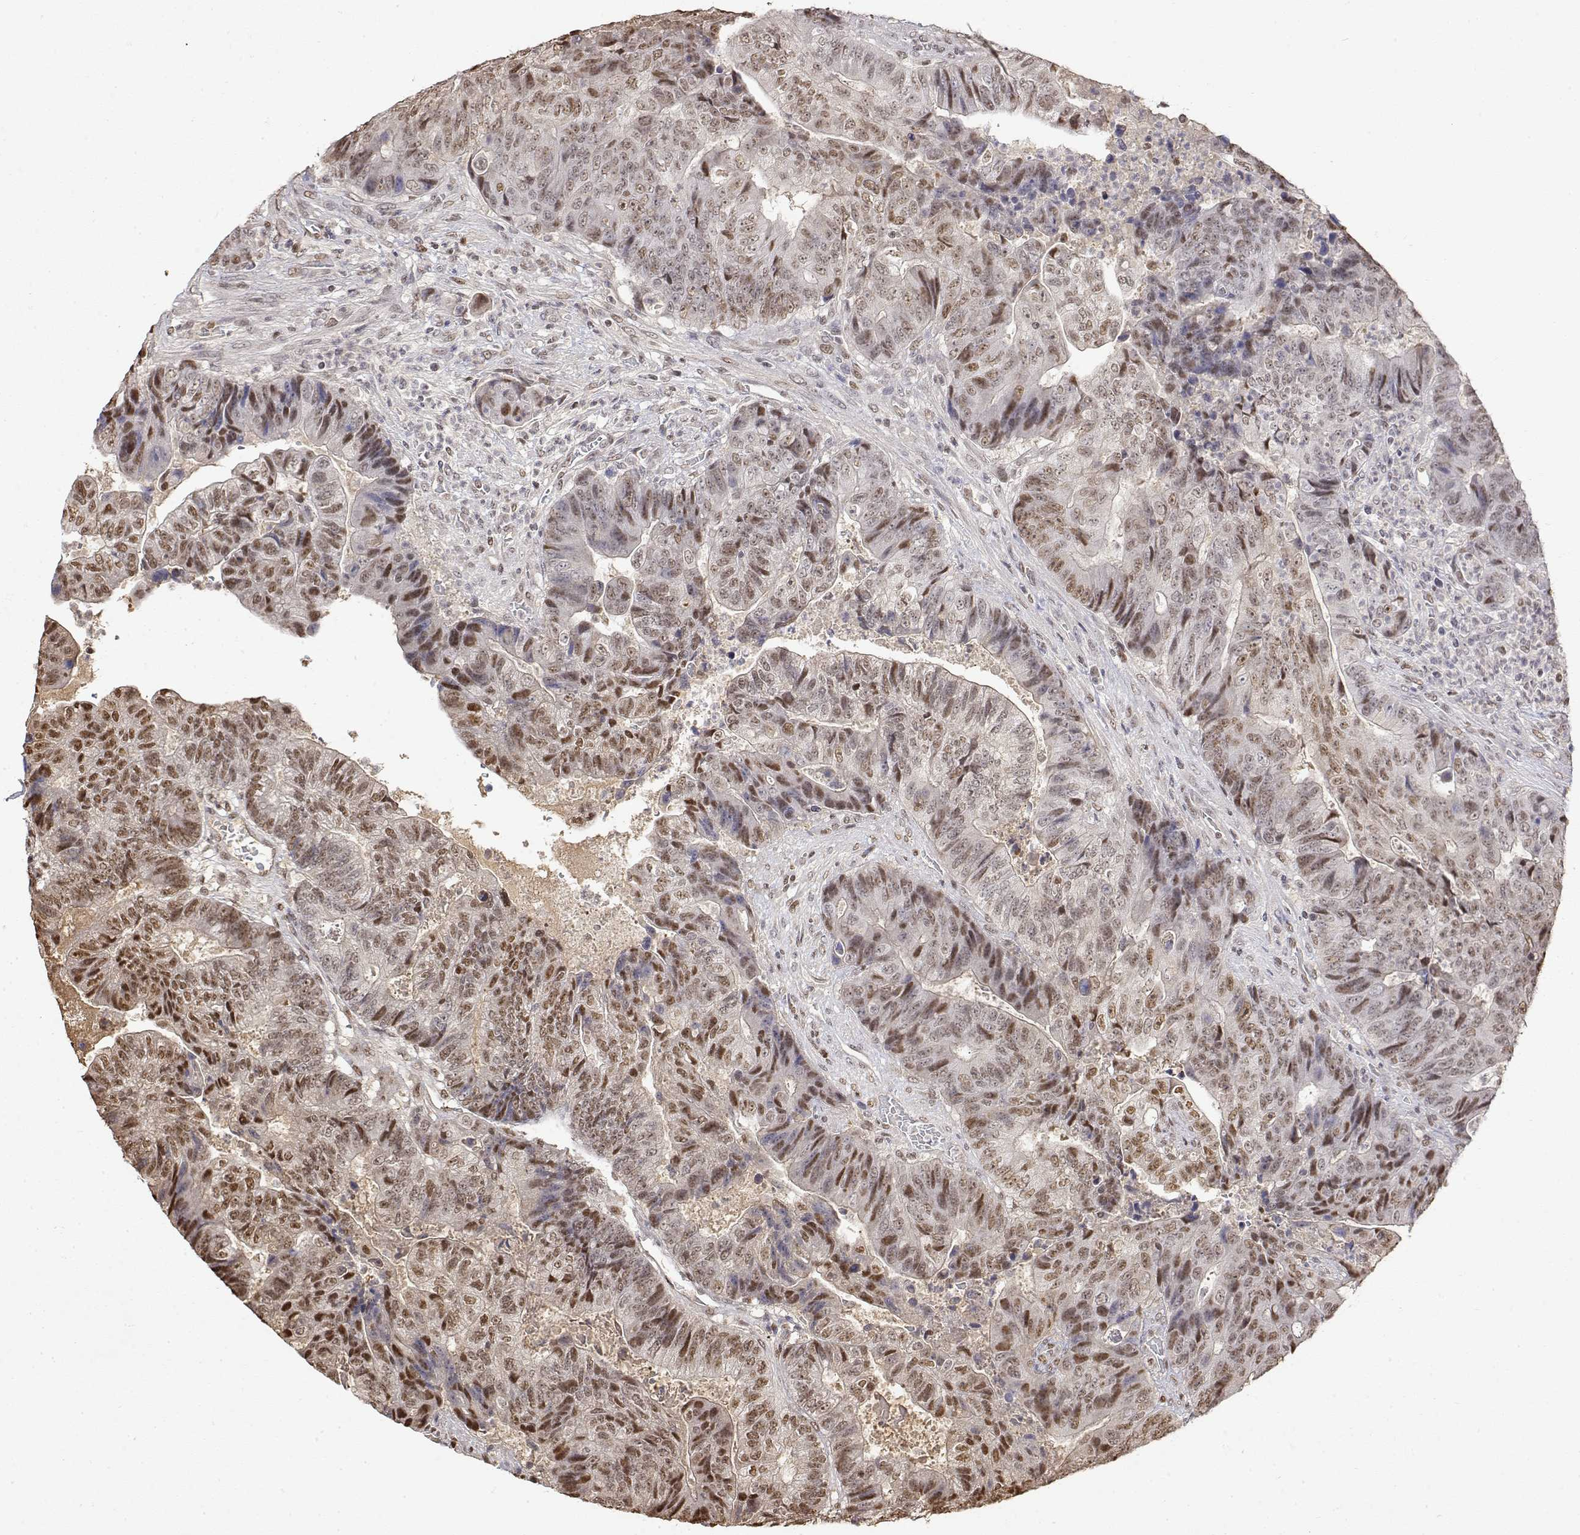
{"staining": {"intensity": "moderate", "quantity": "25%-75%", "location": "nuclear"}, "tissue": "colorectal cancer", "cell_type": "Tumor cells", "image_type": "cancer", "snomed": [{"axis": "morphology", "description": "Normal tissue, NOS"}, {"axis": "morphology", "description": "Adenocarcinoma, NOS"}, {"axis": "topography", "description": "Colon"}], "caption": "Immunohistochemical staining of human colorectal cancer reveals moderate nuclear protein staining in about 25%-75% of tumor cells. Immunohistochemistry stains the protein in brown and the nuclei are stained blue.", "gene": "TPI1", "patient": {"sex": "female", "age": 48}}